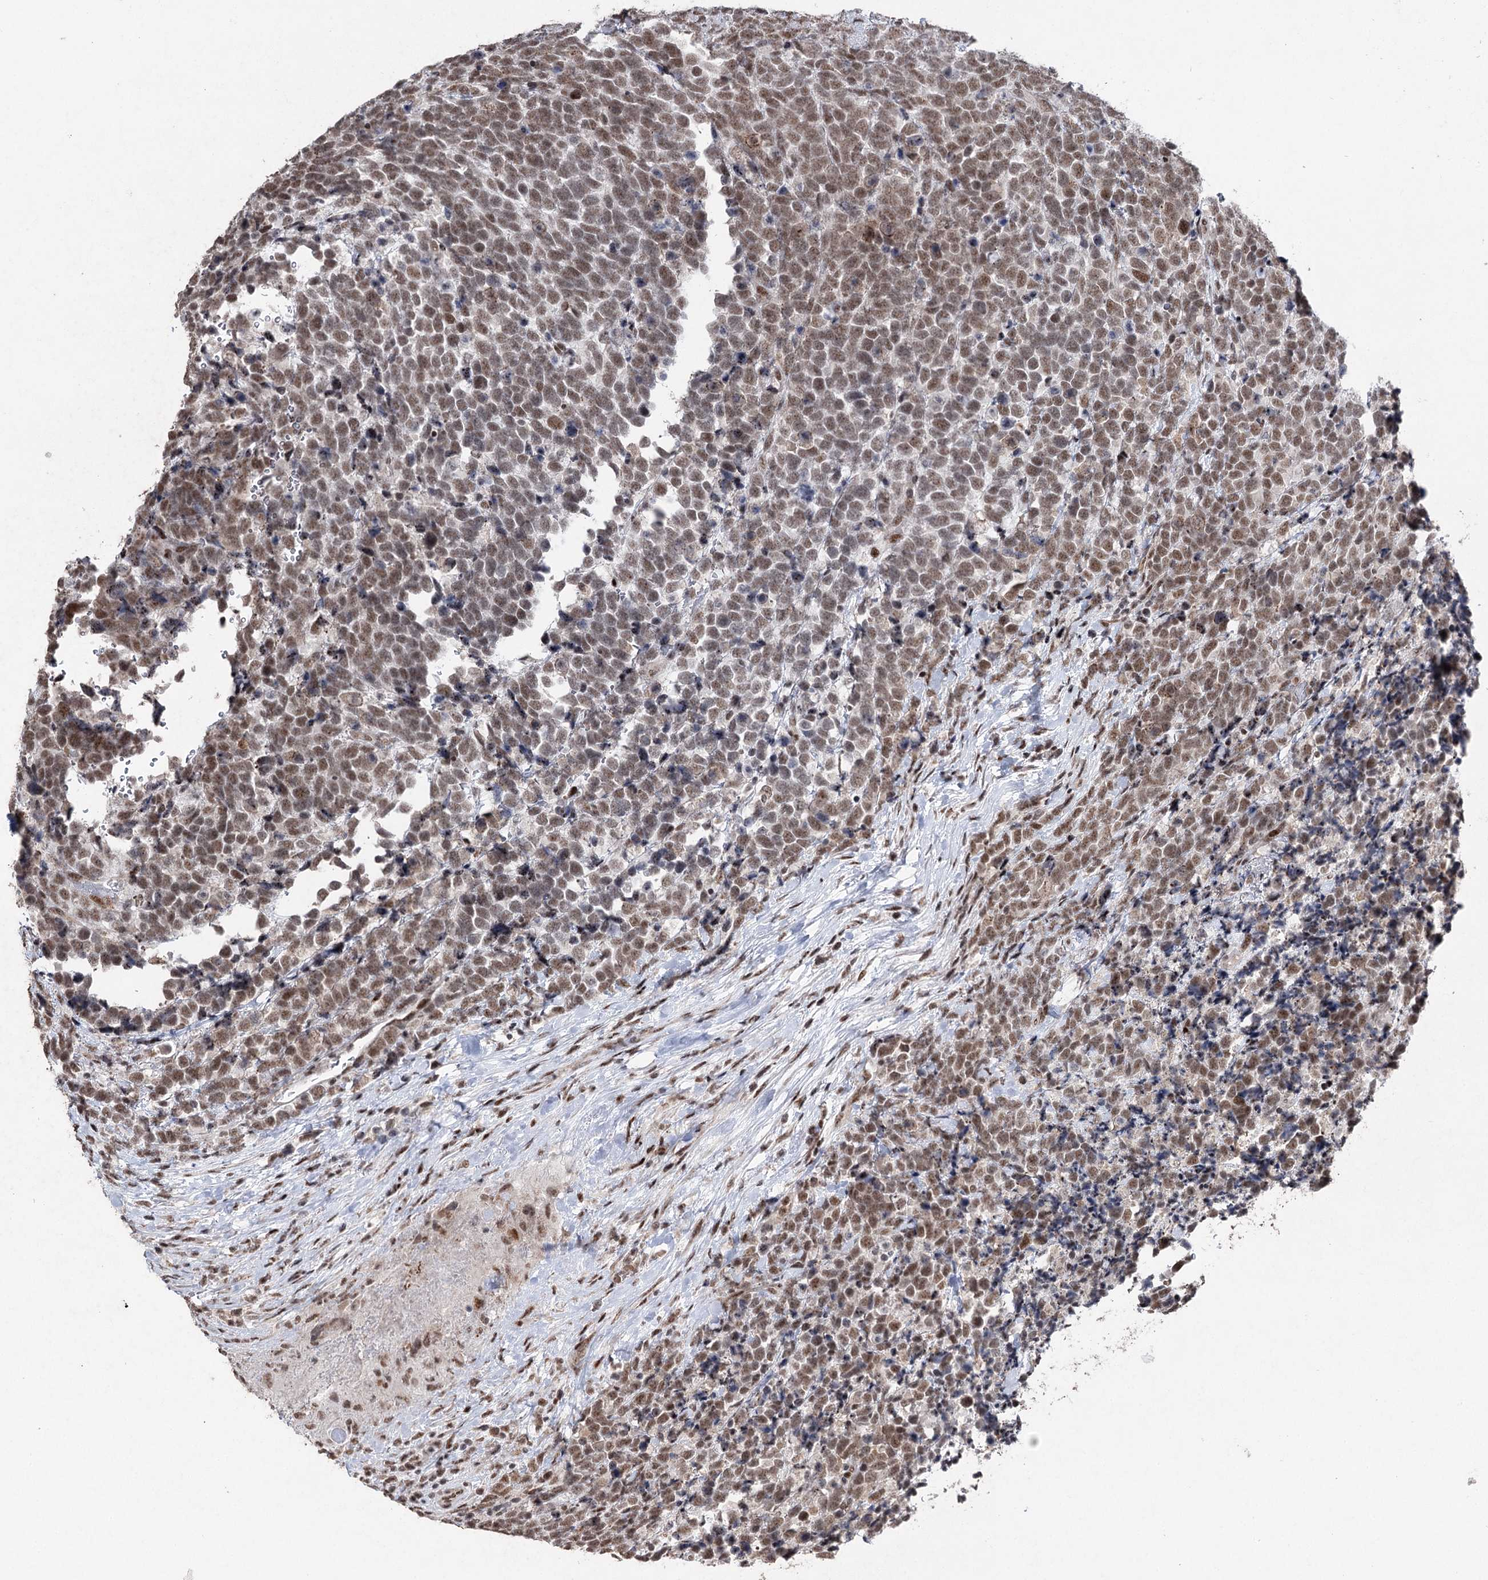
{"staining": {"intensity": "moderate", "quantity": ">75%", "location": "nuclear"}, "tissue": "urothelial cancer", "cell_type": "Tumor cells", "image_type": "cancer", "snomed": [{"axis": "morphology", "description": "Urothelial carcinoma, High grade"}, {"axis": "topography", "description": "Urinary bladder"}], "caption": "A micrograph of human urothelial cancer stained for a protein shows moderate nuclear brown staining in tumor cells.", "gene": "PDCD4", "patient": {"sex": "female", "age": 82}}